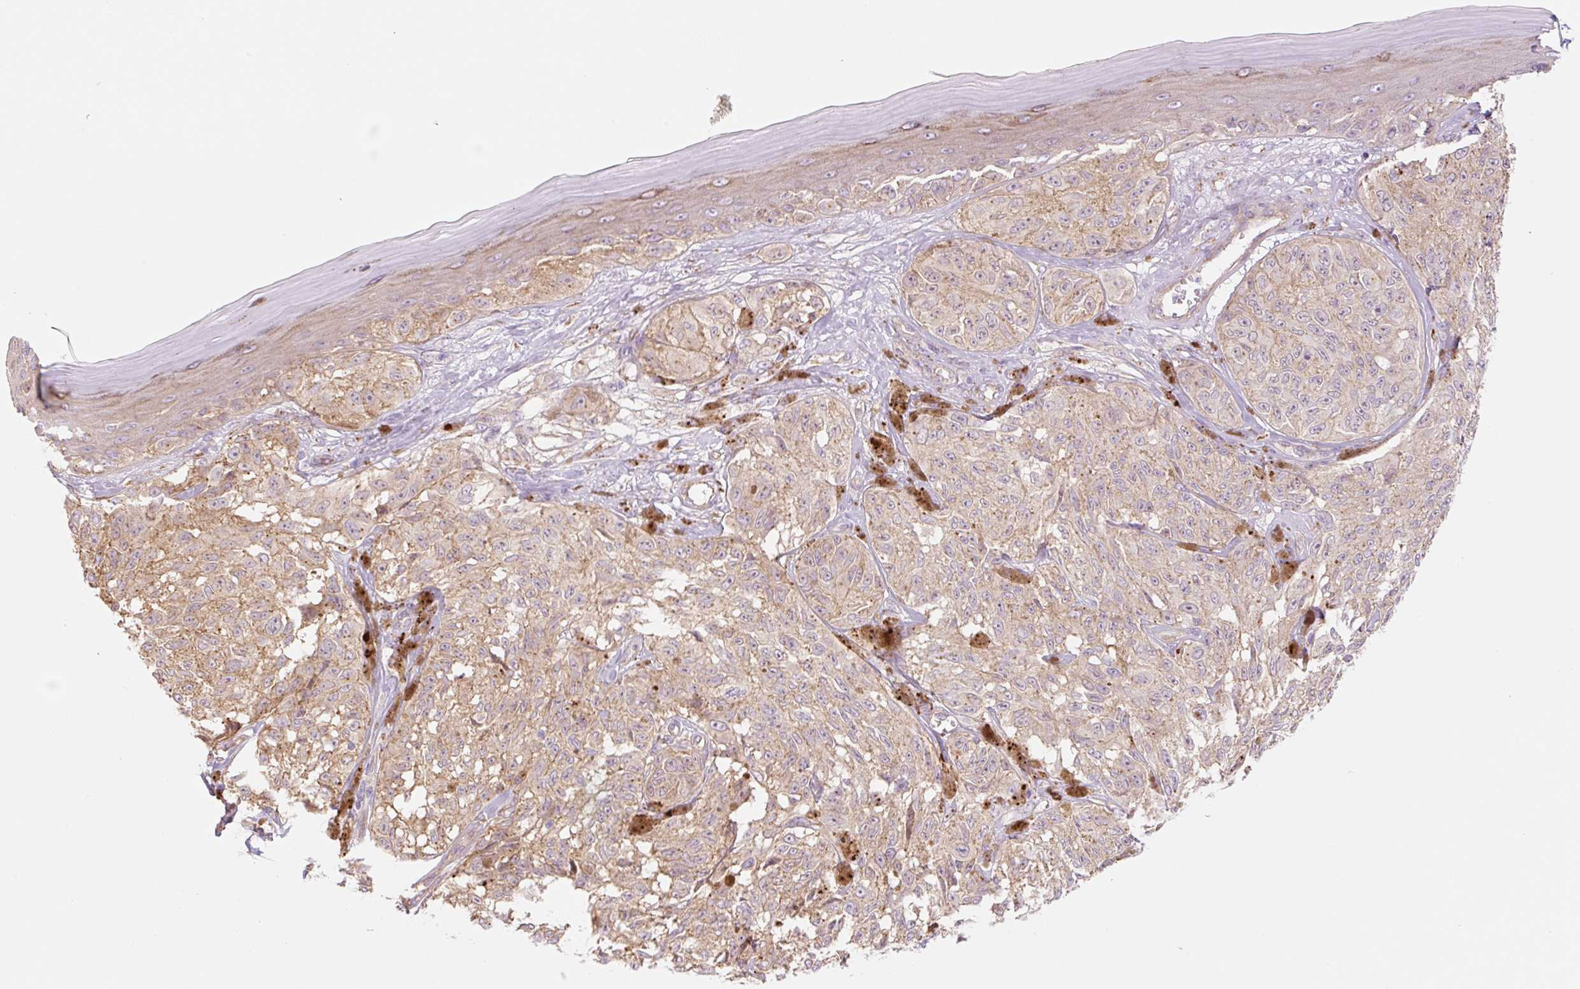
{"staining": {"intensity": "weak", "quantity": ">75%", "location": "cytoplasmic/membranous"}, "tissue": "melanoma", "cell_type": "Tumor cells", "image_type": "cancer", "snomed": [{"axis": "morphology", "description": "Malignant melanoma, NOS"}, {"axis": "topography", "description": "Skin"}], "caption": "Weak cytoplasmic/membranous protein positivity is seen in about >75% of tumor cells in melanoma. Using DAB (3,3'-diaminobenzidine) (brown) and hematoxylin (blue) stains, captured at high magnification using brightfield microscopy.", "gene": "NLRP5", "patient": {"sex": "male", "age": 68}}